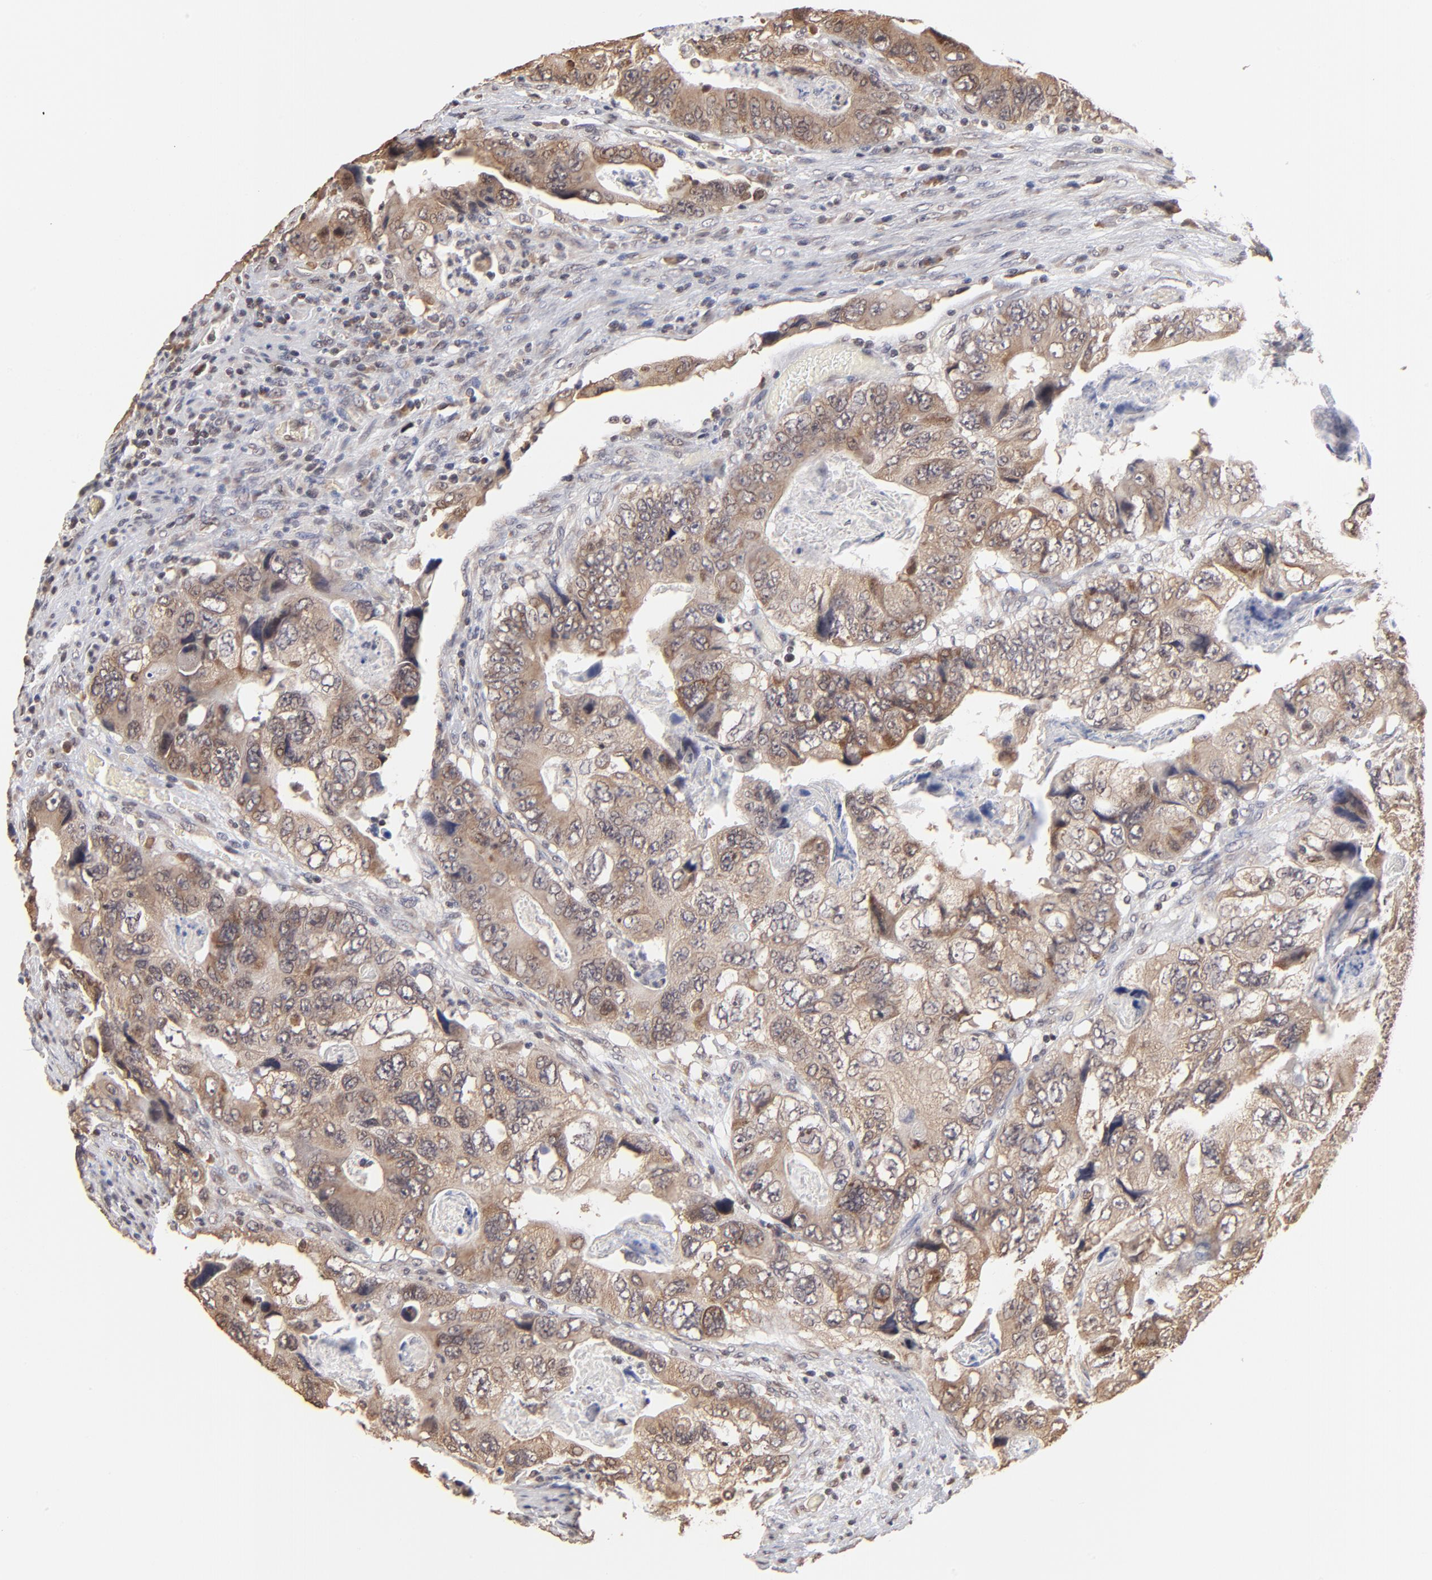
{"staining": {"intensity": "weak", "quantity": ">75%", "location": "cytoplasmic/membranous"}, "tissue": "colorectal cancer", "cell_type": "Tumor cells", "image_type": "cancer", "snomed": [{"axis": "morphology", "description": "Adenocarcinoma, NOS"}, {"axis": "topography", "description": "Rectum"}], "caption": "Immunohistochemistry staining of adenocarcinoma (colorectal), which exhibits low levels of weak cytoplasmic/membranous staining in about >75% of tumor cells indicating weak cytoplasmic/membranous protein expression. The staining was performed using DAB (3,3'-diaminobenzidine) (brown) for protein detection and nuclei were counterstained in hematoxylin (blue).", "gene": "BRPF1", "patient": {"sex": "female", "age": 82}}